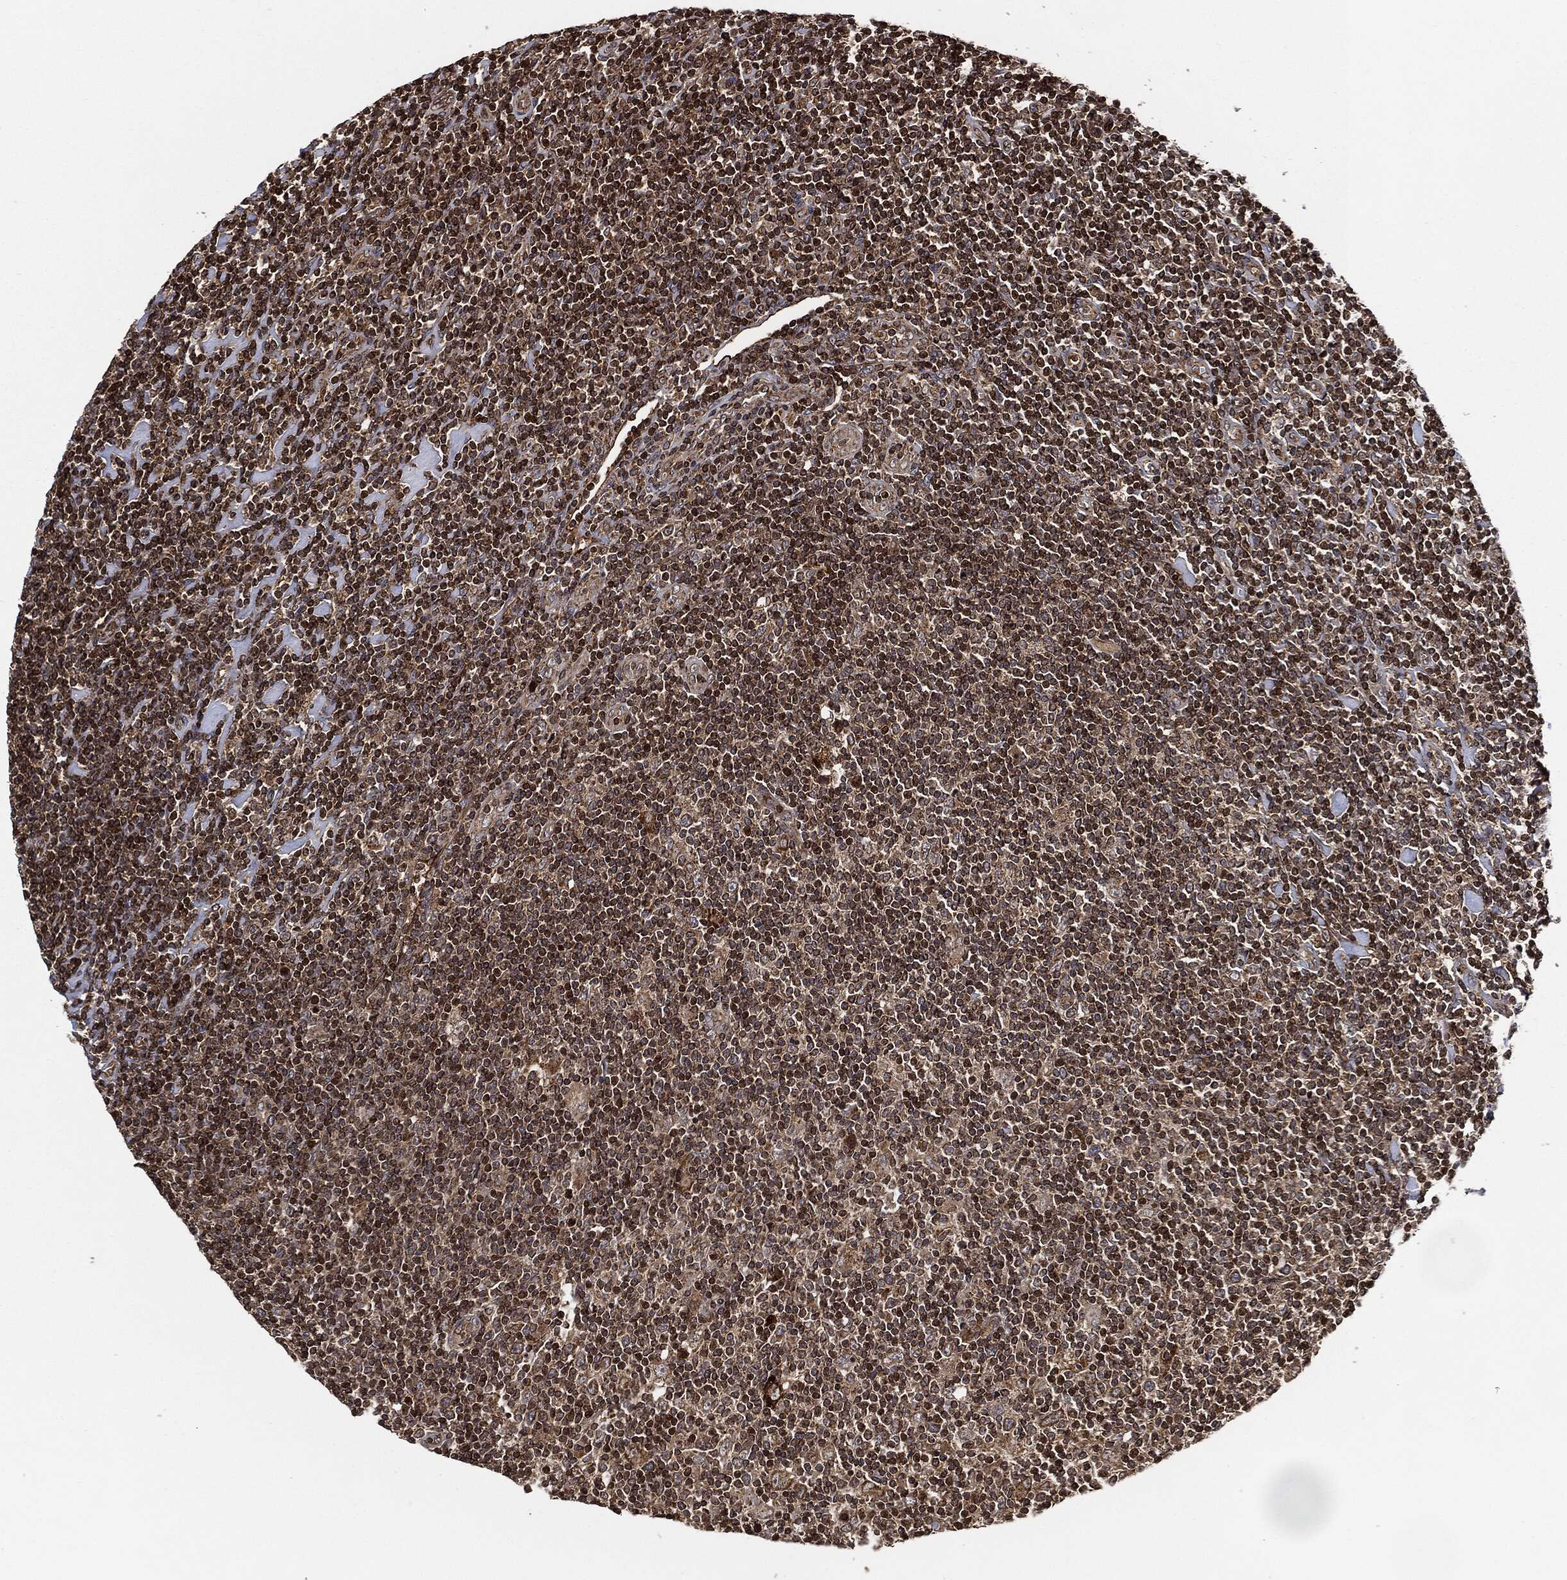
{"staining": {"intensity": "strong", "quantity": "25%-75%", "location": "nuclear"}, "tissue": "lymphoma", "cell_type": "Tumor cells", "image_type": "cancer", "snomed": [{"axis": "morphology", "description": "Hodgkin's disease, NOS"}, {"axis": "topography", "description": "Lymph node"}], "caption": "Immunohistochemical staining of Hodgkin's disease displays high levels of strong nuclear protein expression in approximately 25%-75% of tumor cells.", "gene": "MAP3K3", "patient": {"sex": "male", "age": 40}}